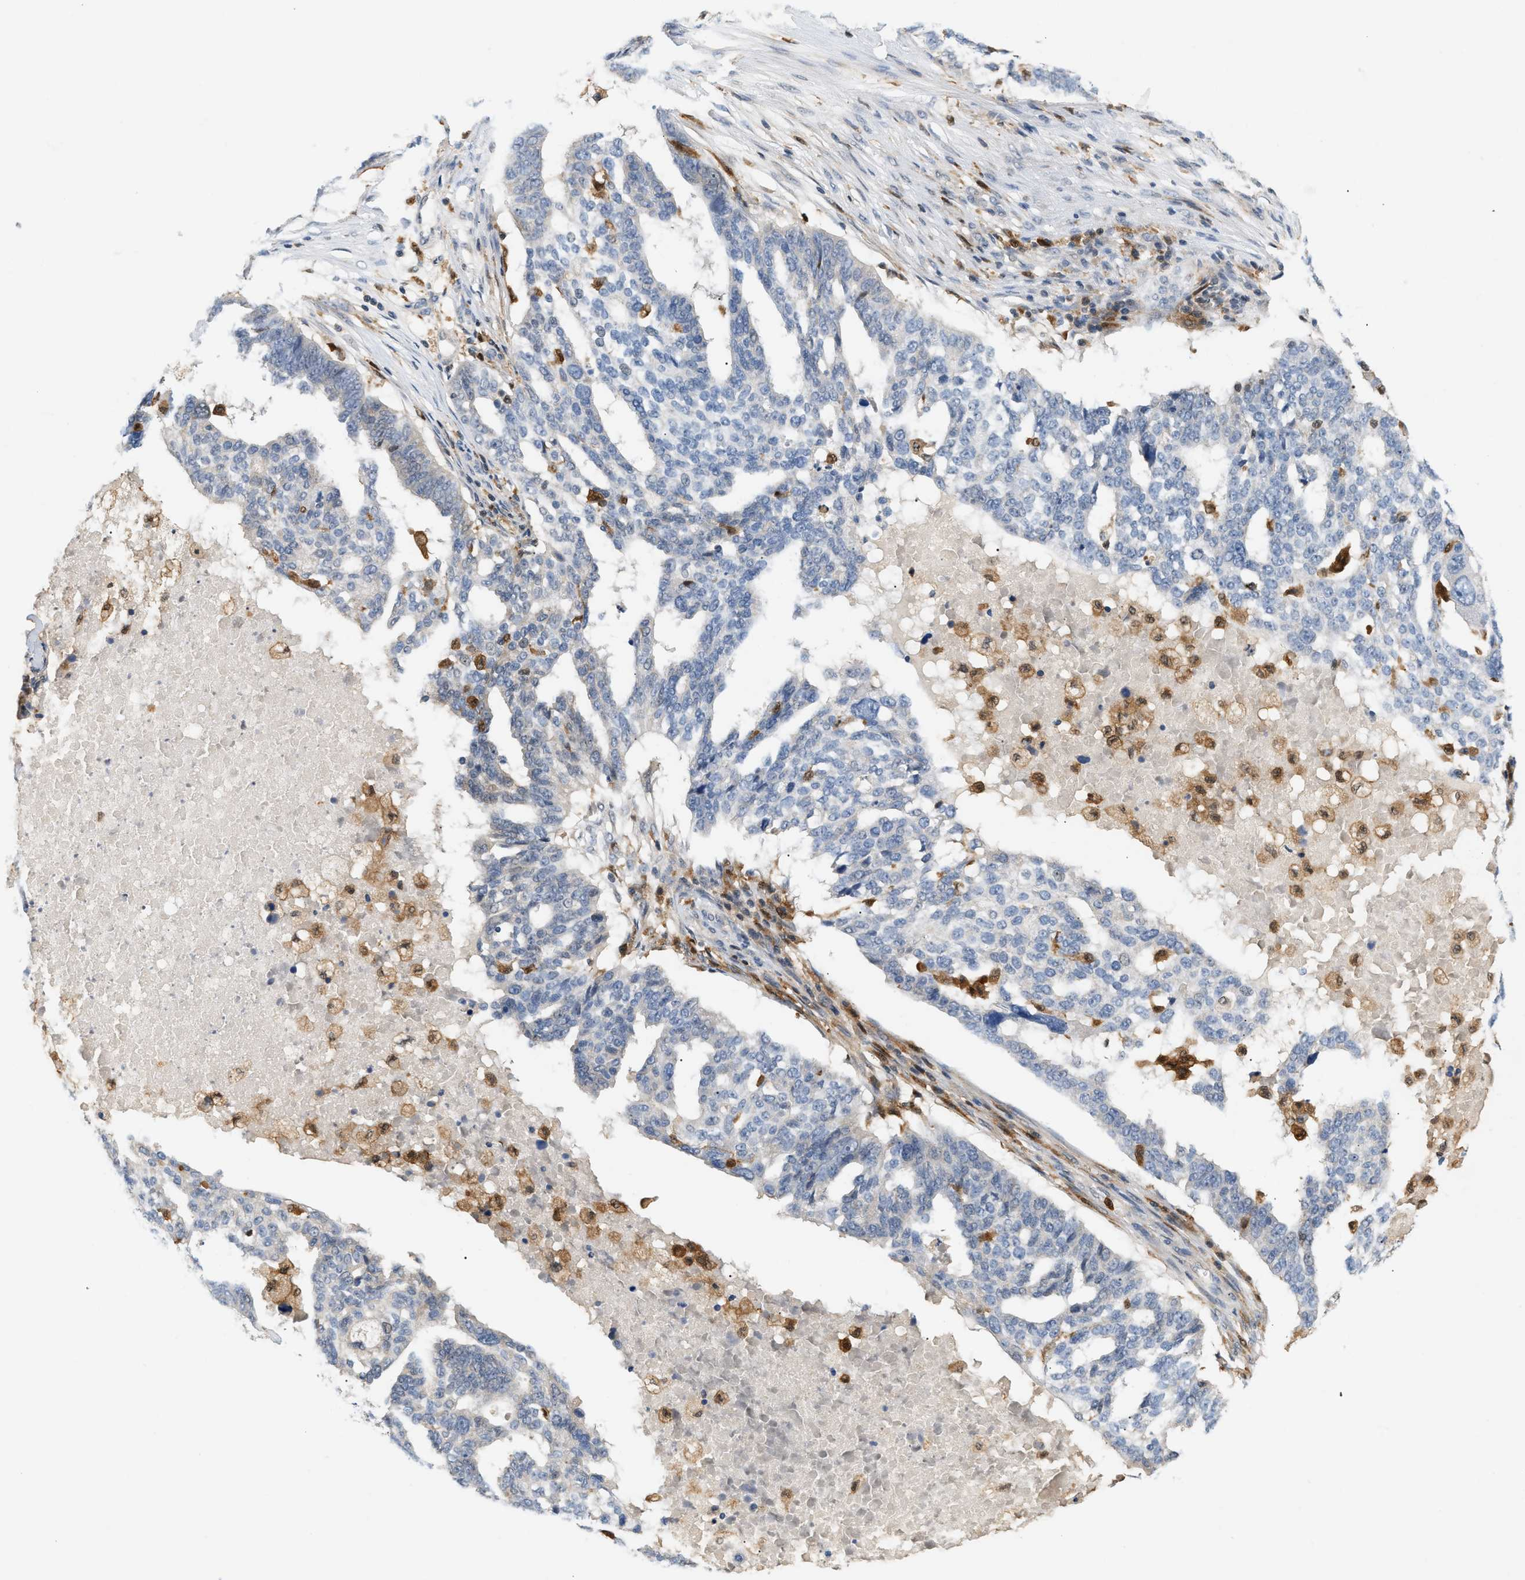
{"staining": {"intensity": "negative", "quantity": "none", "location": "none"}, "tissue": "ovarian cancer", "cell_type": "Tumor cells", "image_type": "cancer", "snomed": [{"axis": "morphology", "description": "Cystadenocarcinoma, serous, NOS"}, {"axis": "topography", "description": "Ovary"}], "caption": "High power microscopy photomicrograph of an immunohistochemistry photomicrograph of serous cystadenocarcinoma (ovarian), revealing no significant expression in tumor cells.", "gene": "PYCARD", "patient": {"sex": "female", "age": 59}}